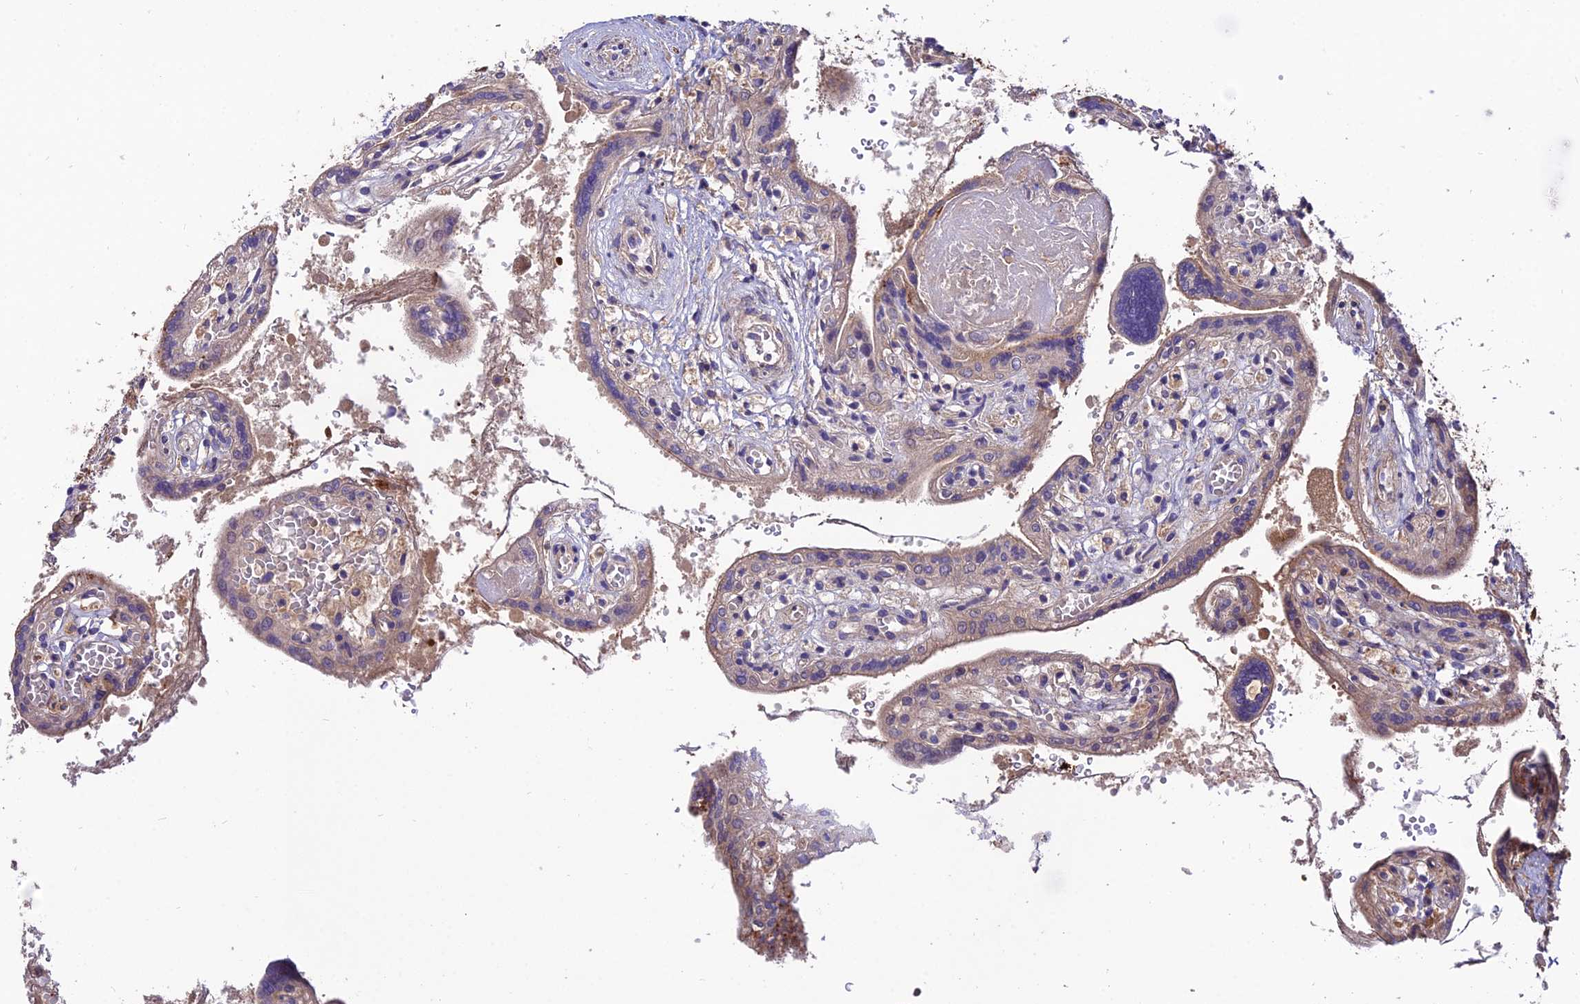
{"staining": {"intensity": "weak", "quantity": "25%-75%", "location": "cytoplasmic/membranous"}, "tissue": "placenta", "cell_type": "Trophoblastic cells", "image_type": "normal", "snomed": [{"axis": "morphology", "description": "Normal tissue, NOS"}, {"axis": "topography", "description": "Placenta"}], "caption": "DAB immunohistochemical staining of normal human placenta demonstrates weak cytoplasmic/membranous protein positivity in about 25%-75% of trophoblastic cells.", "gene": "PYM1", "patient": {"sex": "female", "age": 37}}